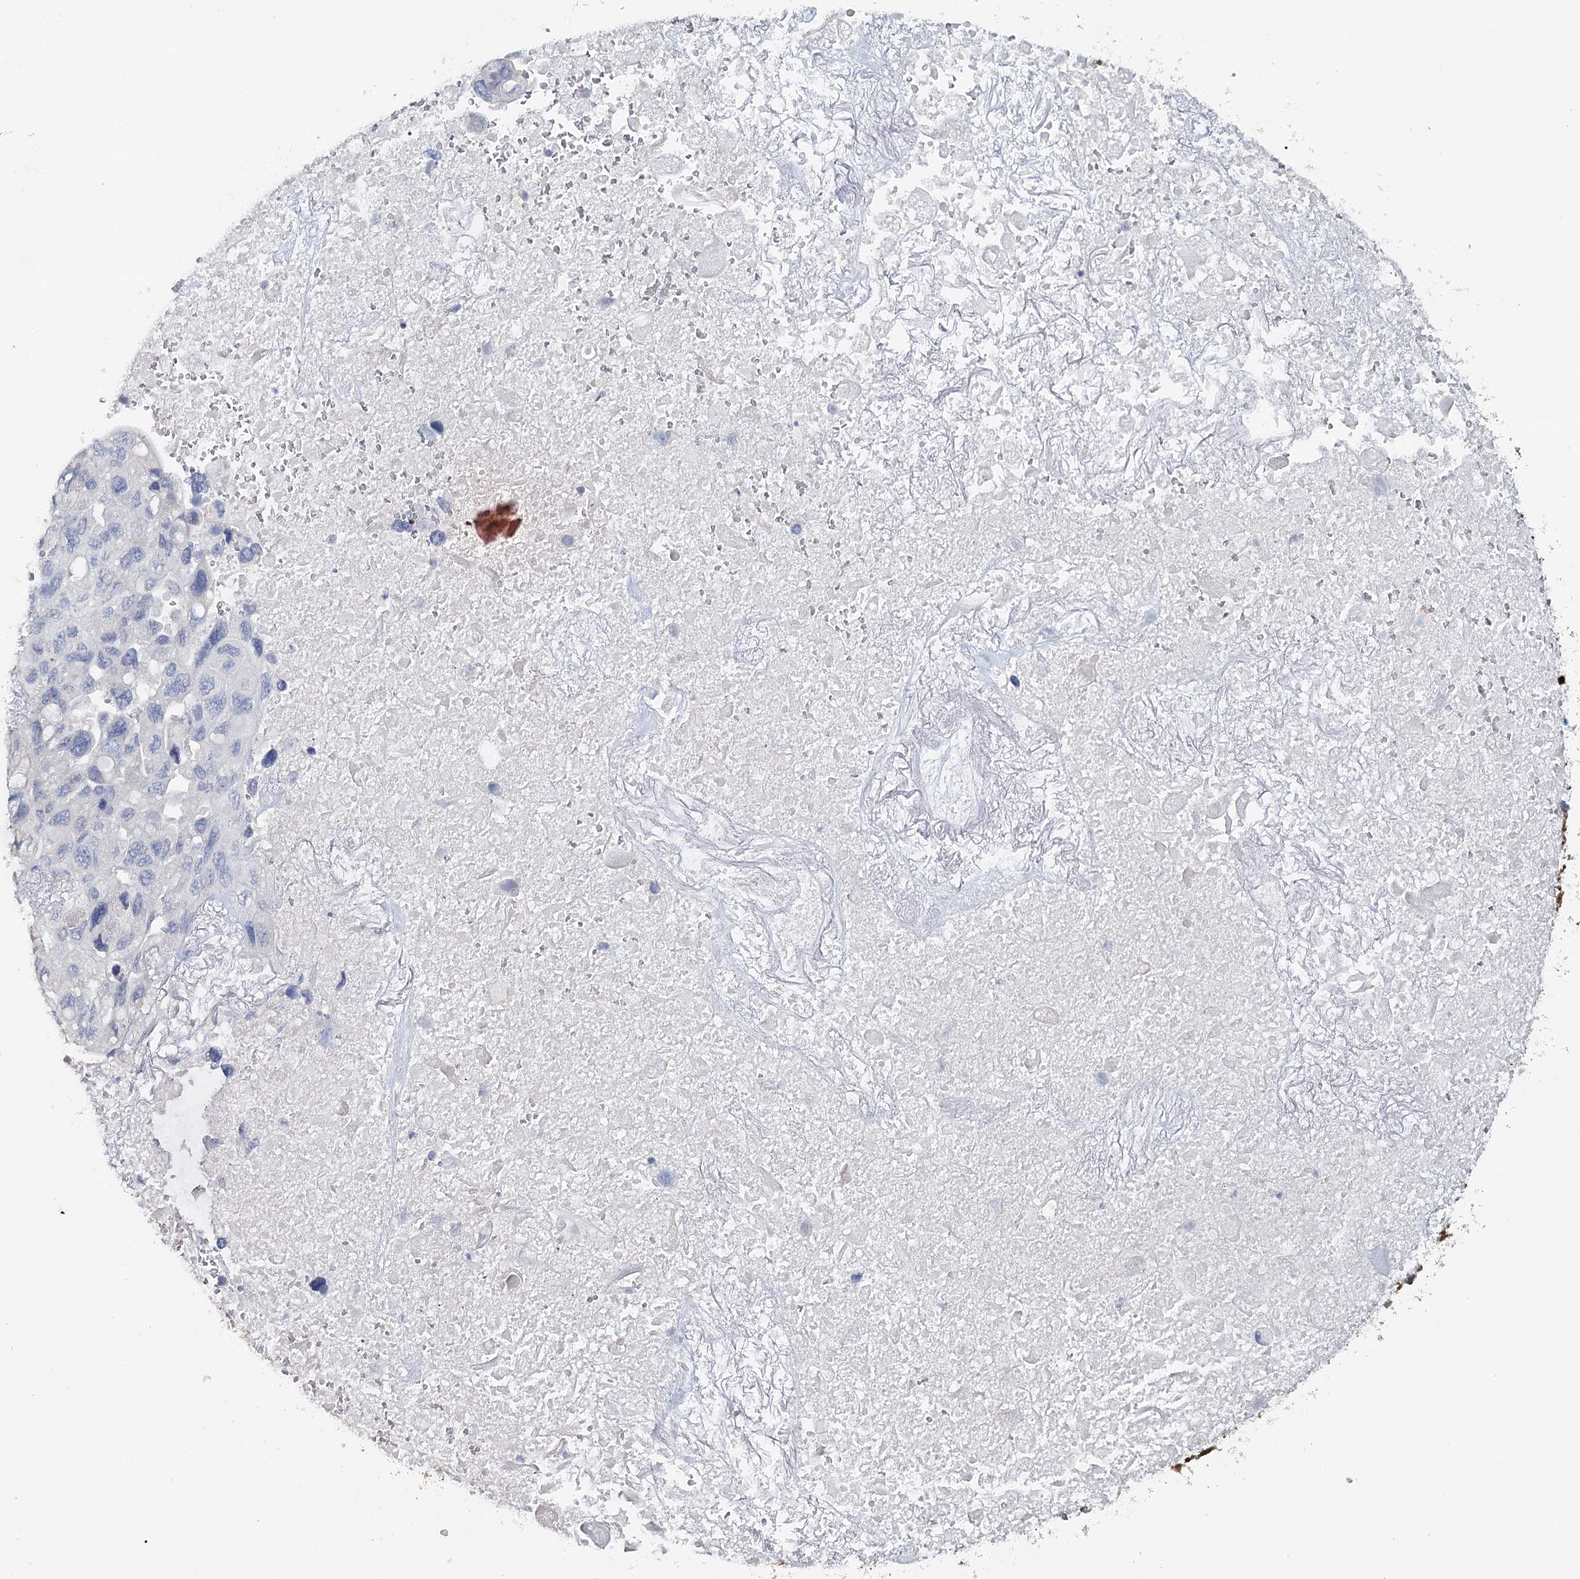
{"staining": {"intensity": "negative", "quantity": "none", "location": "none"}, "tissue": "lung cancer", "cell_type": "Tumor cells", "image_type": "cancer", "snomed": [{"axis": "morphology", "description": "Squamous cell carcinoma, NOS"}, {"axis": "topography", "description": "Lung"}], "caption": "This is a micrograph of IHC staining of lung cancer, which shows no staining in tumor cells.", "gene": "SYNPO", "patient": {"sex": "female", "age": 73}}